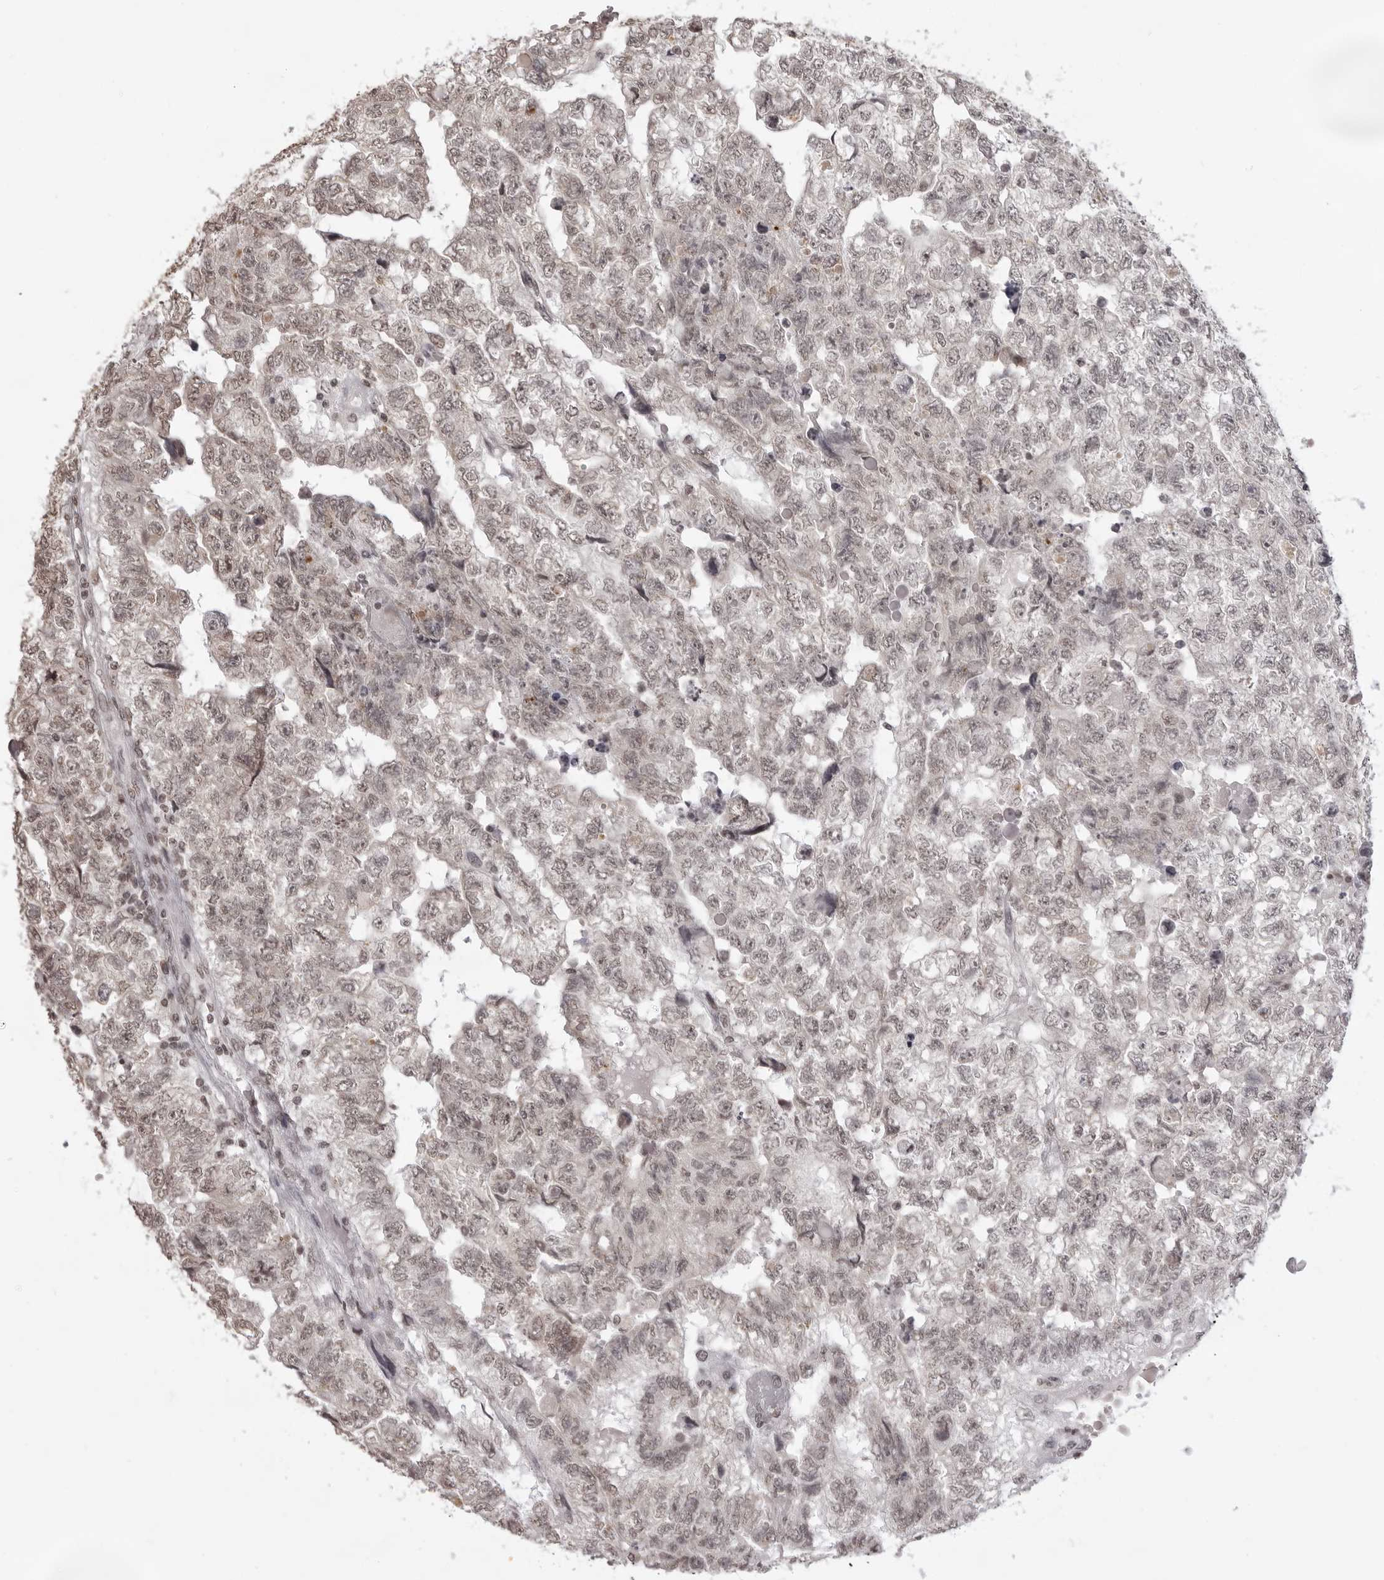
{"staining": {"intensity": "weak", "quantity": ">75%", "location": "nuclear"}, "tissue": "testis cancer", "cell_type": "Tumor cells", "image_type": "cancer", "snomed": [{"axis": "morphology", "description": "Carcinoma, Embryonal, NOS"}, {"axis": "topography", "description": "Testis"}], "caption": "Weak nuclear positivity for a protein is identified in approximately >75% of tumor cells of embryonal carcinoma (testis) using immunohistochemistry.", "gene": "NTM", "patient": {"sex": "male", "age": 36}}